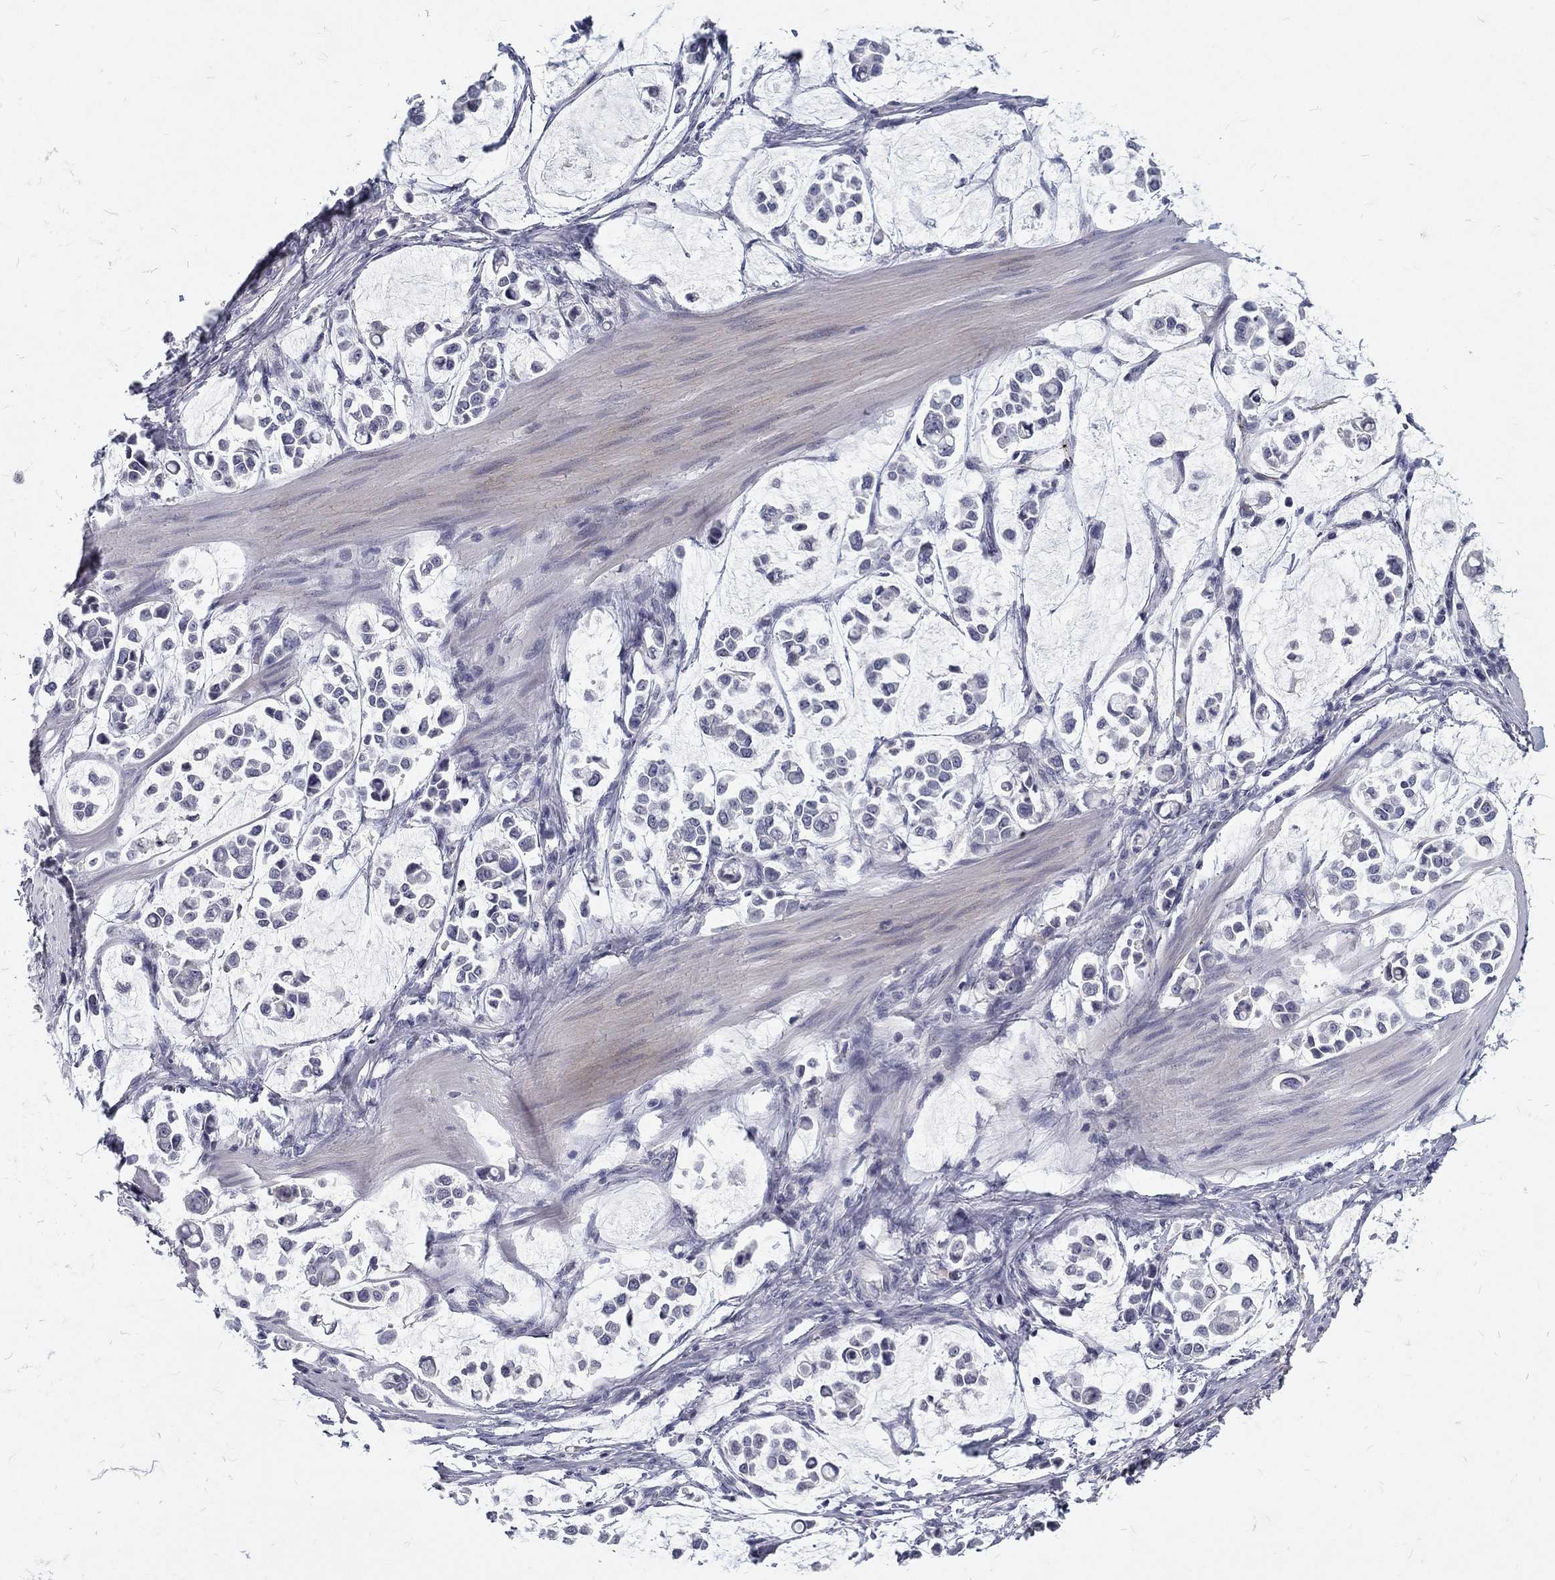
{"staining": {"intensity": "negative", "quantity": "none", "location": "none"}, "tissue": "stomach cancer", "cell_type": "Tumor cells", "image_type": "cancer", "snomed": [{"axis": "morphology", "description": "Adenocarcinoma, NOS"}, {"axis": "topography", "description": "Stomach"}], "caption": "Image shows no protein positivity in tumor cells of stomach cancer tissue.", "gene": "NOS1", "patient": {"sex": "male", "age": 82}}